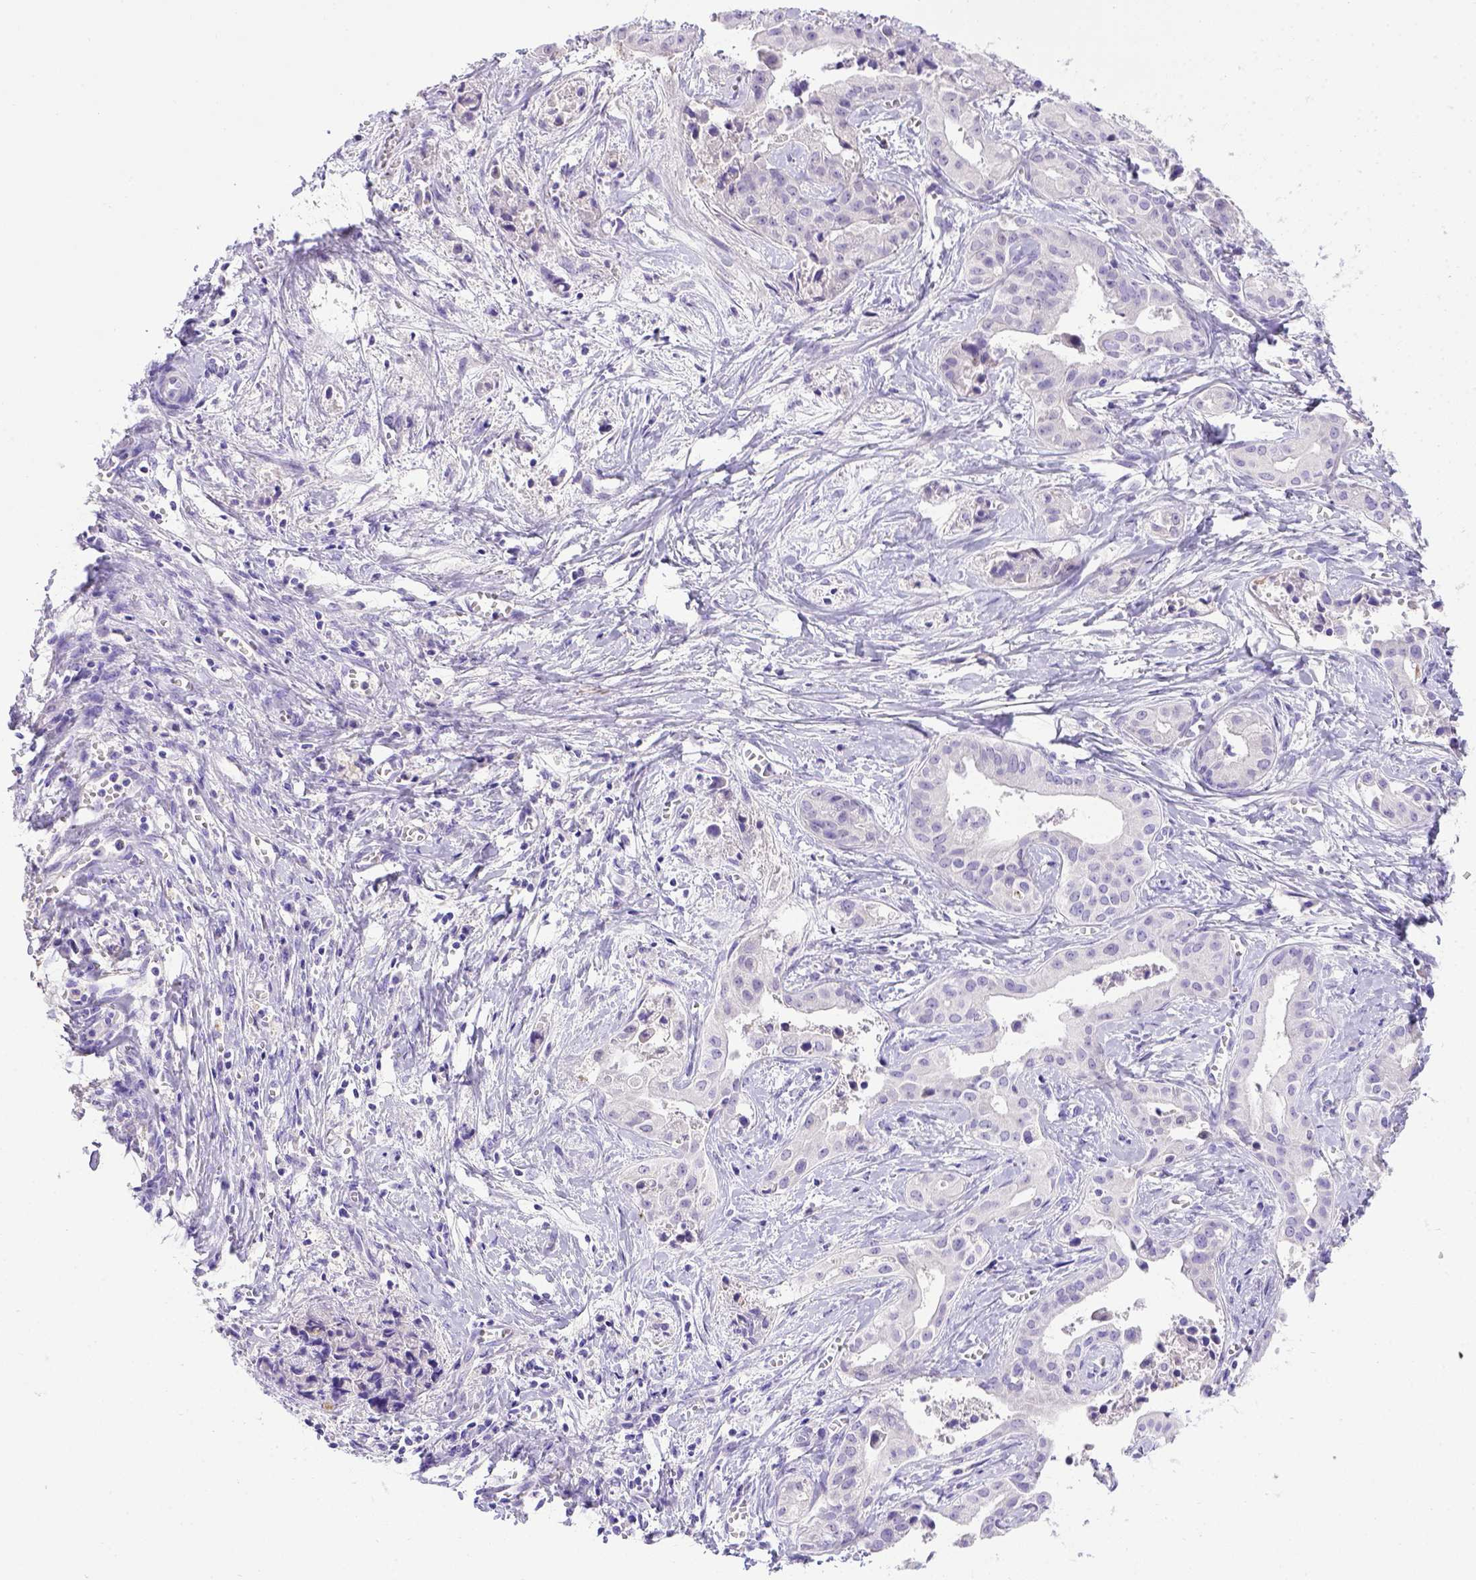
{"staining": {"intensity": "negative", "quantity": "none", "location": "none"}, "tissue": "liver cancer", "cell_type": "Tumor cells", "image_type": "cancer", "snomed": [{"axis": "morphology", "description": "Cholangiocarcinoma"}, {"axis": "topography", "description": "Liver"}], "caption": "Immunohistochemical staining of liver cancer exhibits no significant expression in tumor cells.", "gene": "BTN1A1", "patient": {"sex": "female", "age": 65}}